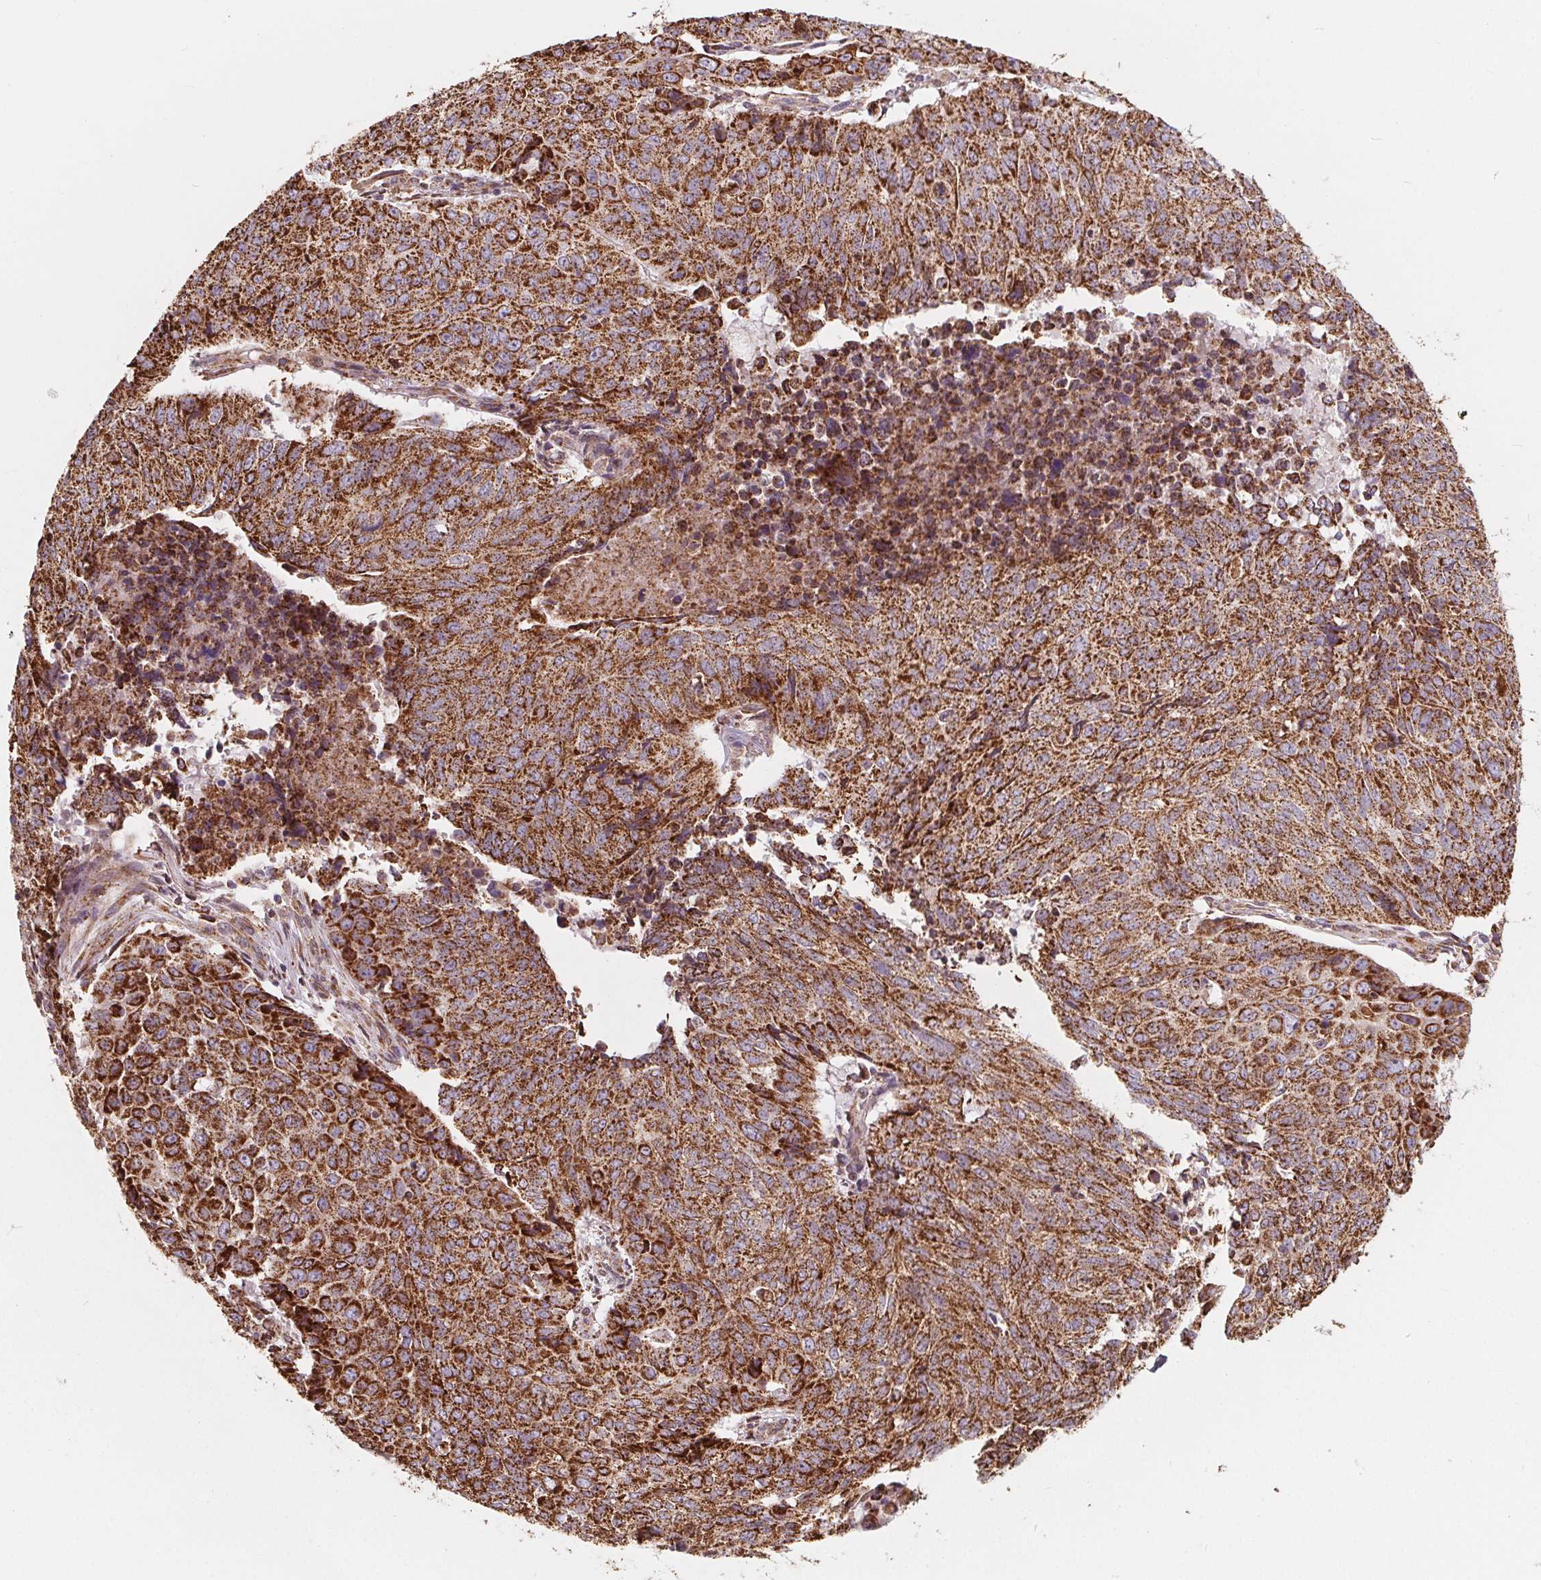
{"staining": {"intensity": "moderate", "quantity": ">75%", "location": "cytoplasmic/membranous"}, "tissue": "lung cancer", "cell_type": "Tumor cells", "image_type": "cancer", "snomed": [{"axis": "morphology", "description": "Normal tissue, NOS"}, {"axis": "morphology", "description": "Squamous cell carcinoma, NOS"}, {"axis": "topography", "description": "Bronchus"}, {"axis": "topography", "description": "Lung"}], "caption": "Protein positivity by immunohistochemistry exhibits moderate cytoplasmic/membranous positivity in approximately >75% of tumor cells in squamous cell carcinoma (lung). Immunohistochemistry stains the protein in brown and the nuclei are stained blue.", "gene": "PLSCR3", "patient": {"sex": "male", "age": 64}}